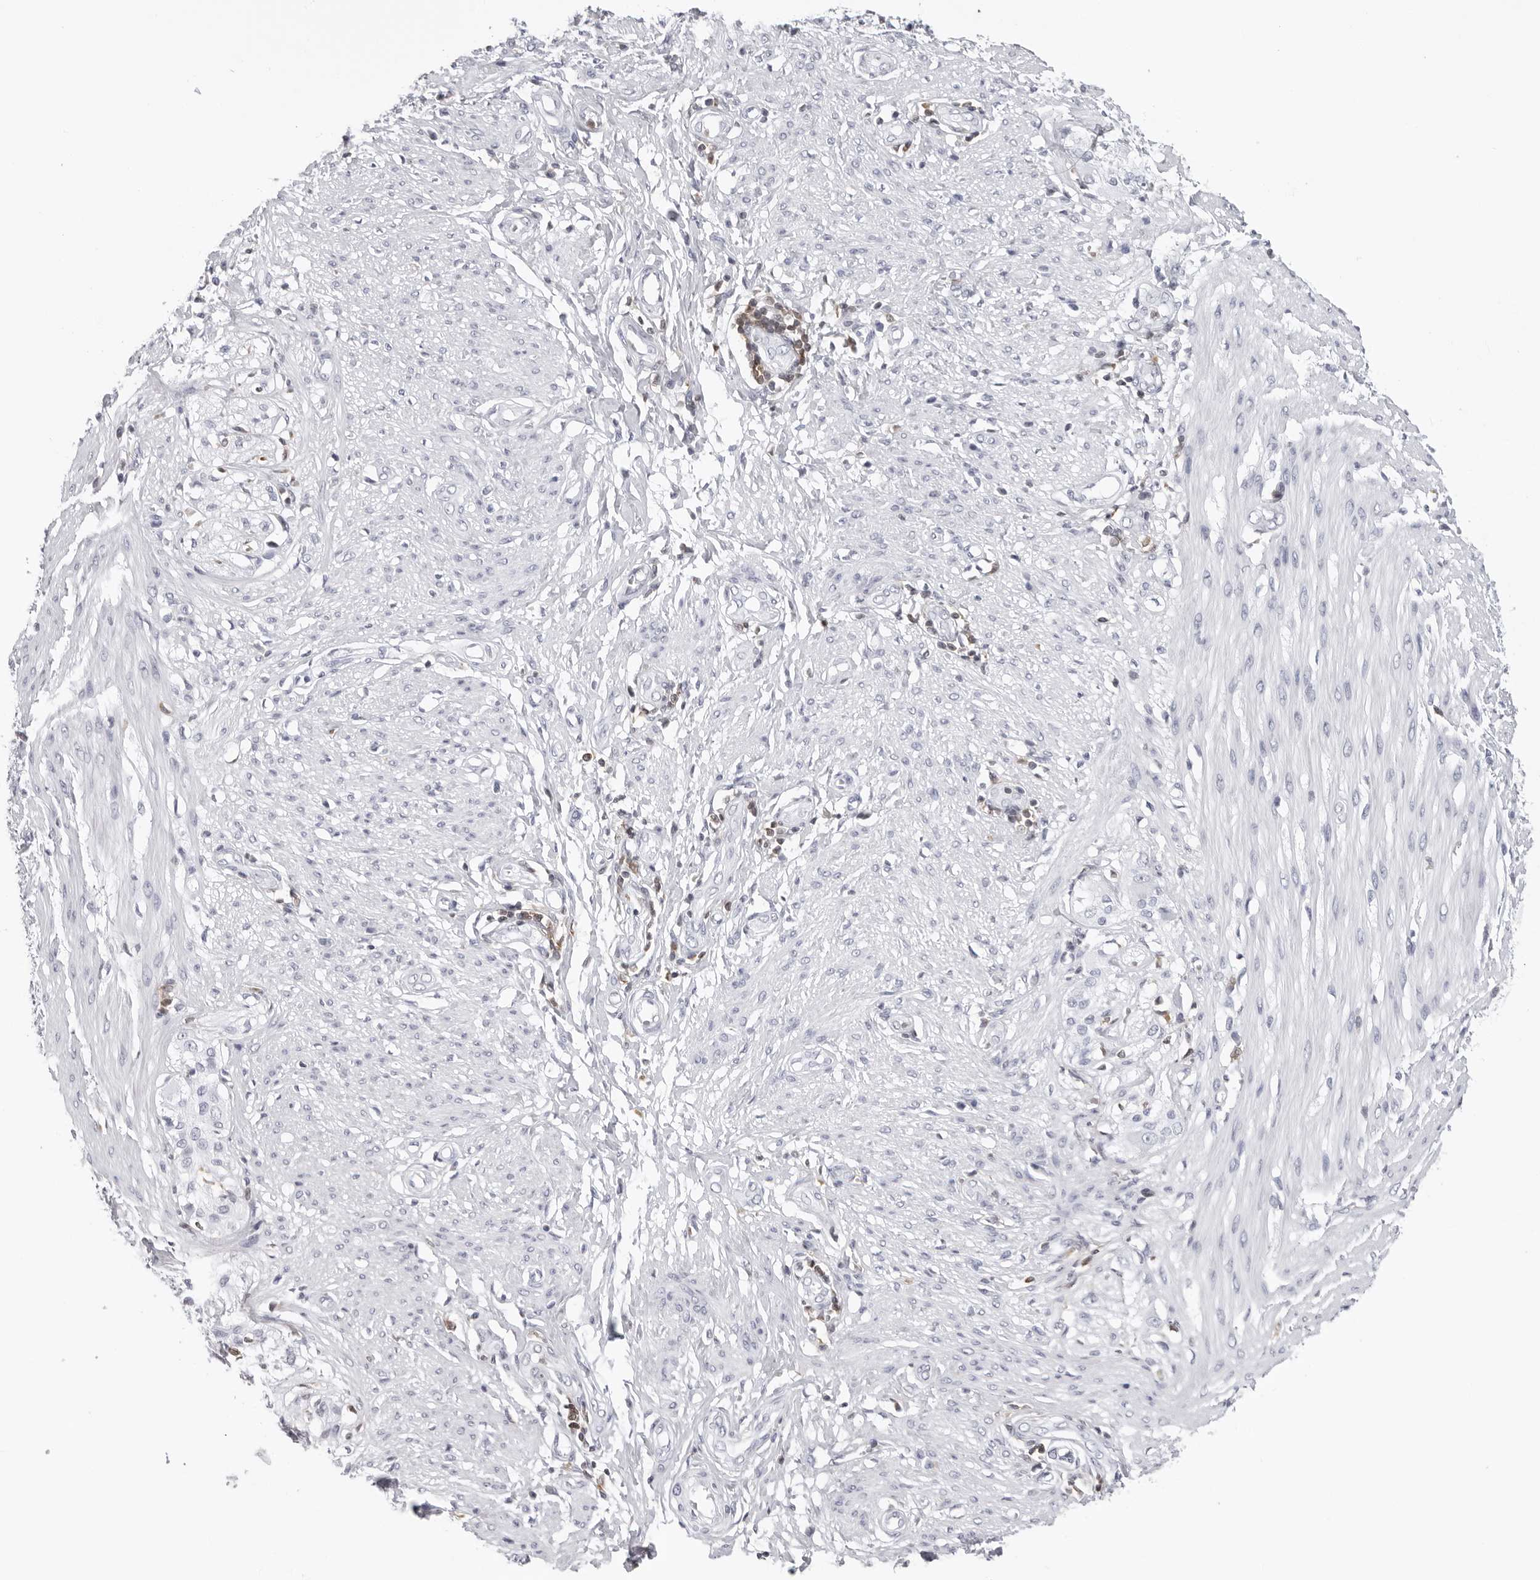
{"staining": {"intensity": "negative", "quantity": "none", "location": "none"}, "tissue": "smooth muscle", "cell_type": "Smooth muscle cells", "image_type": "normal", "snomed": [{"axis": "morphology", "description": "Normal tissue, NOS"}, {"axis": "morphology", "description": "Adenocarcinoma, NOS"}, {"axis": "topography", "description": "Colon"}, {"axis": "topography", "description": "Peripheral nerve tissue"}], "caption": "A high-resolution histopathology image shows immunohistochemistry staining of benign smooth muscle, which displays no significant positivity in smooth muscle cells.", "gene": "FMNL1", "patient": {"sex": "male", "age": 14}}